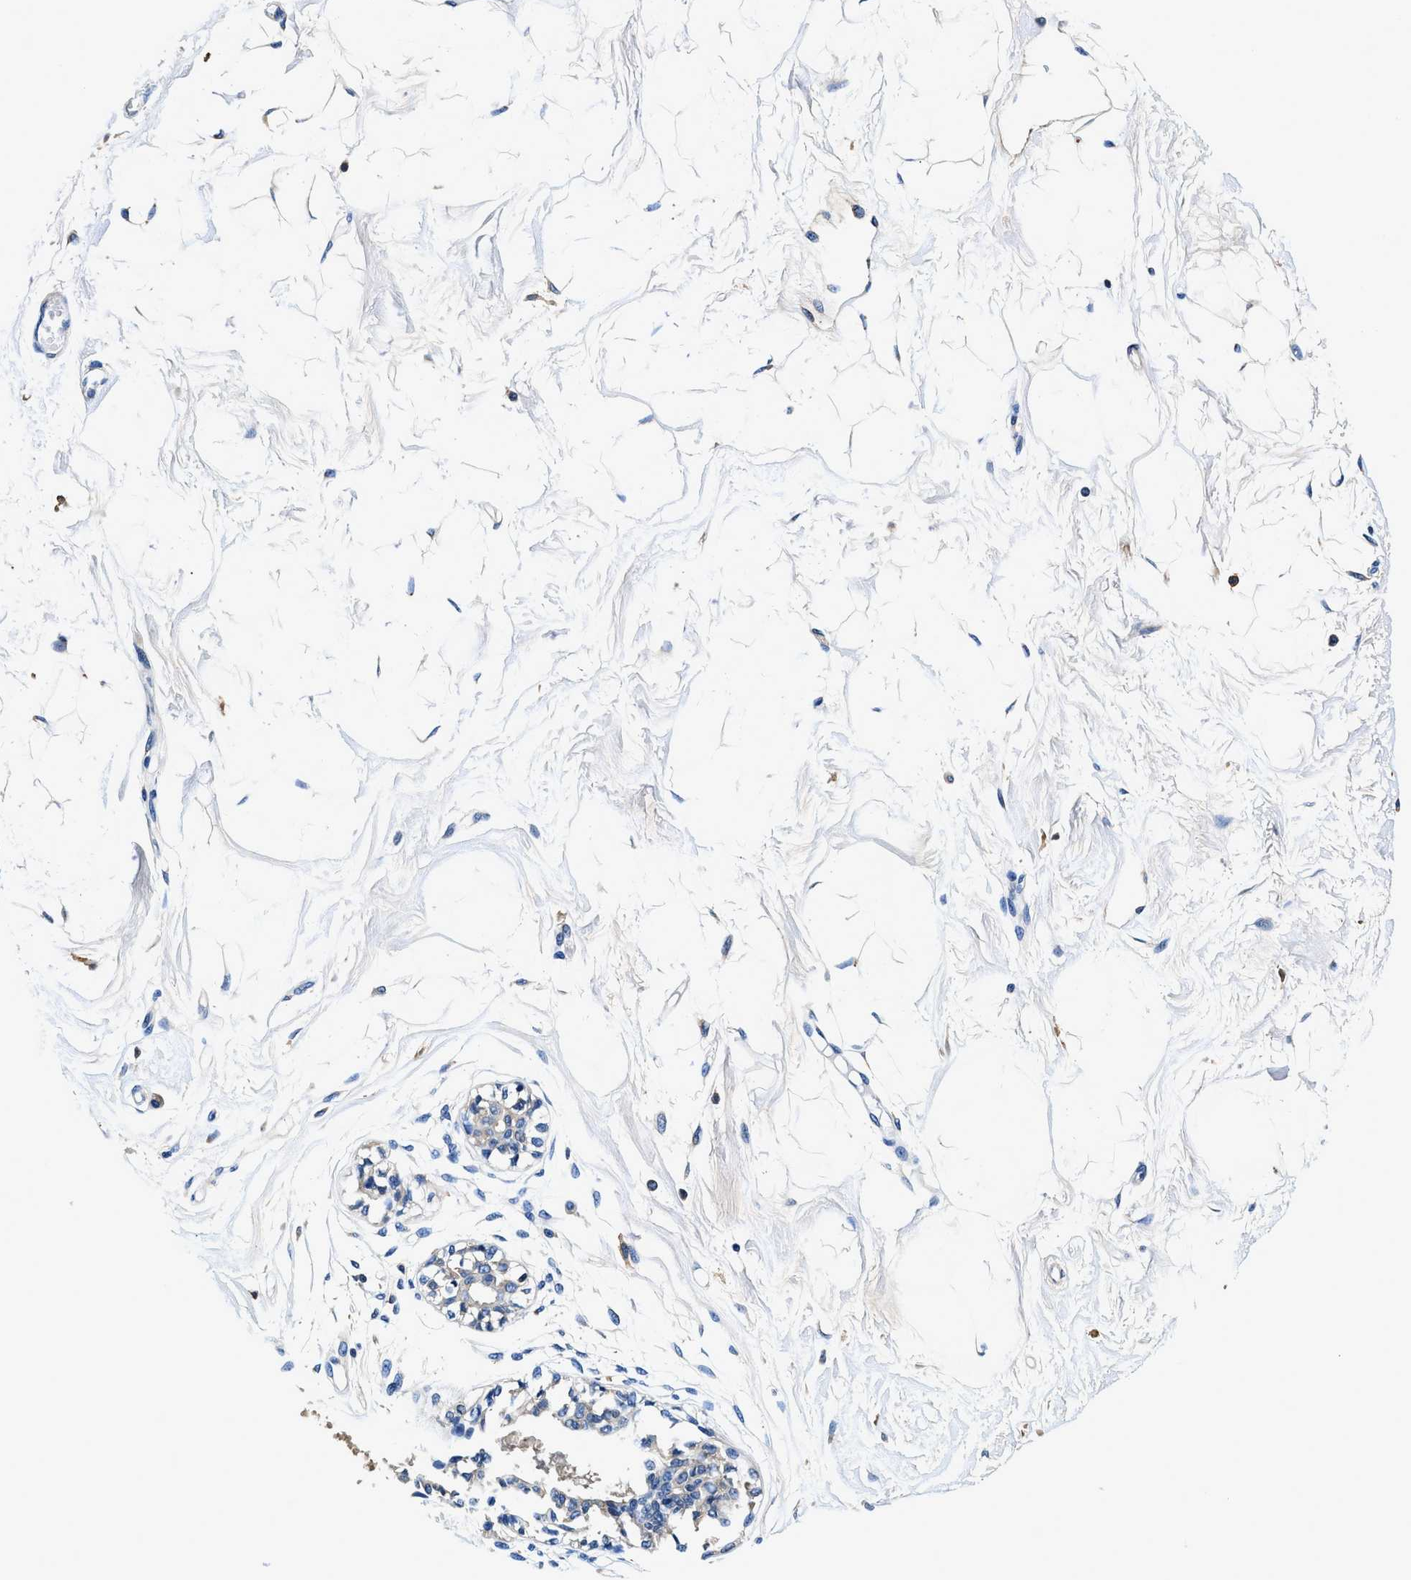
{"staining": {"intensity": "negative", "quantity": "none", "location": "none"}, "tissue": "breast", "cell_type": "Adipocytes", "image_type": "normal", "snomed": [{"axis": "morphology", "description": "Normal tissue, NOS"}, {"axis": "topography", "description": "Breast"}], "caption": "This is an immunohistochemistry photomicrograph of benign human breast. There is no positivity in adipocytes.", "gene": "ZFAND3", "patient": {"sex": "female", "age": 45}}